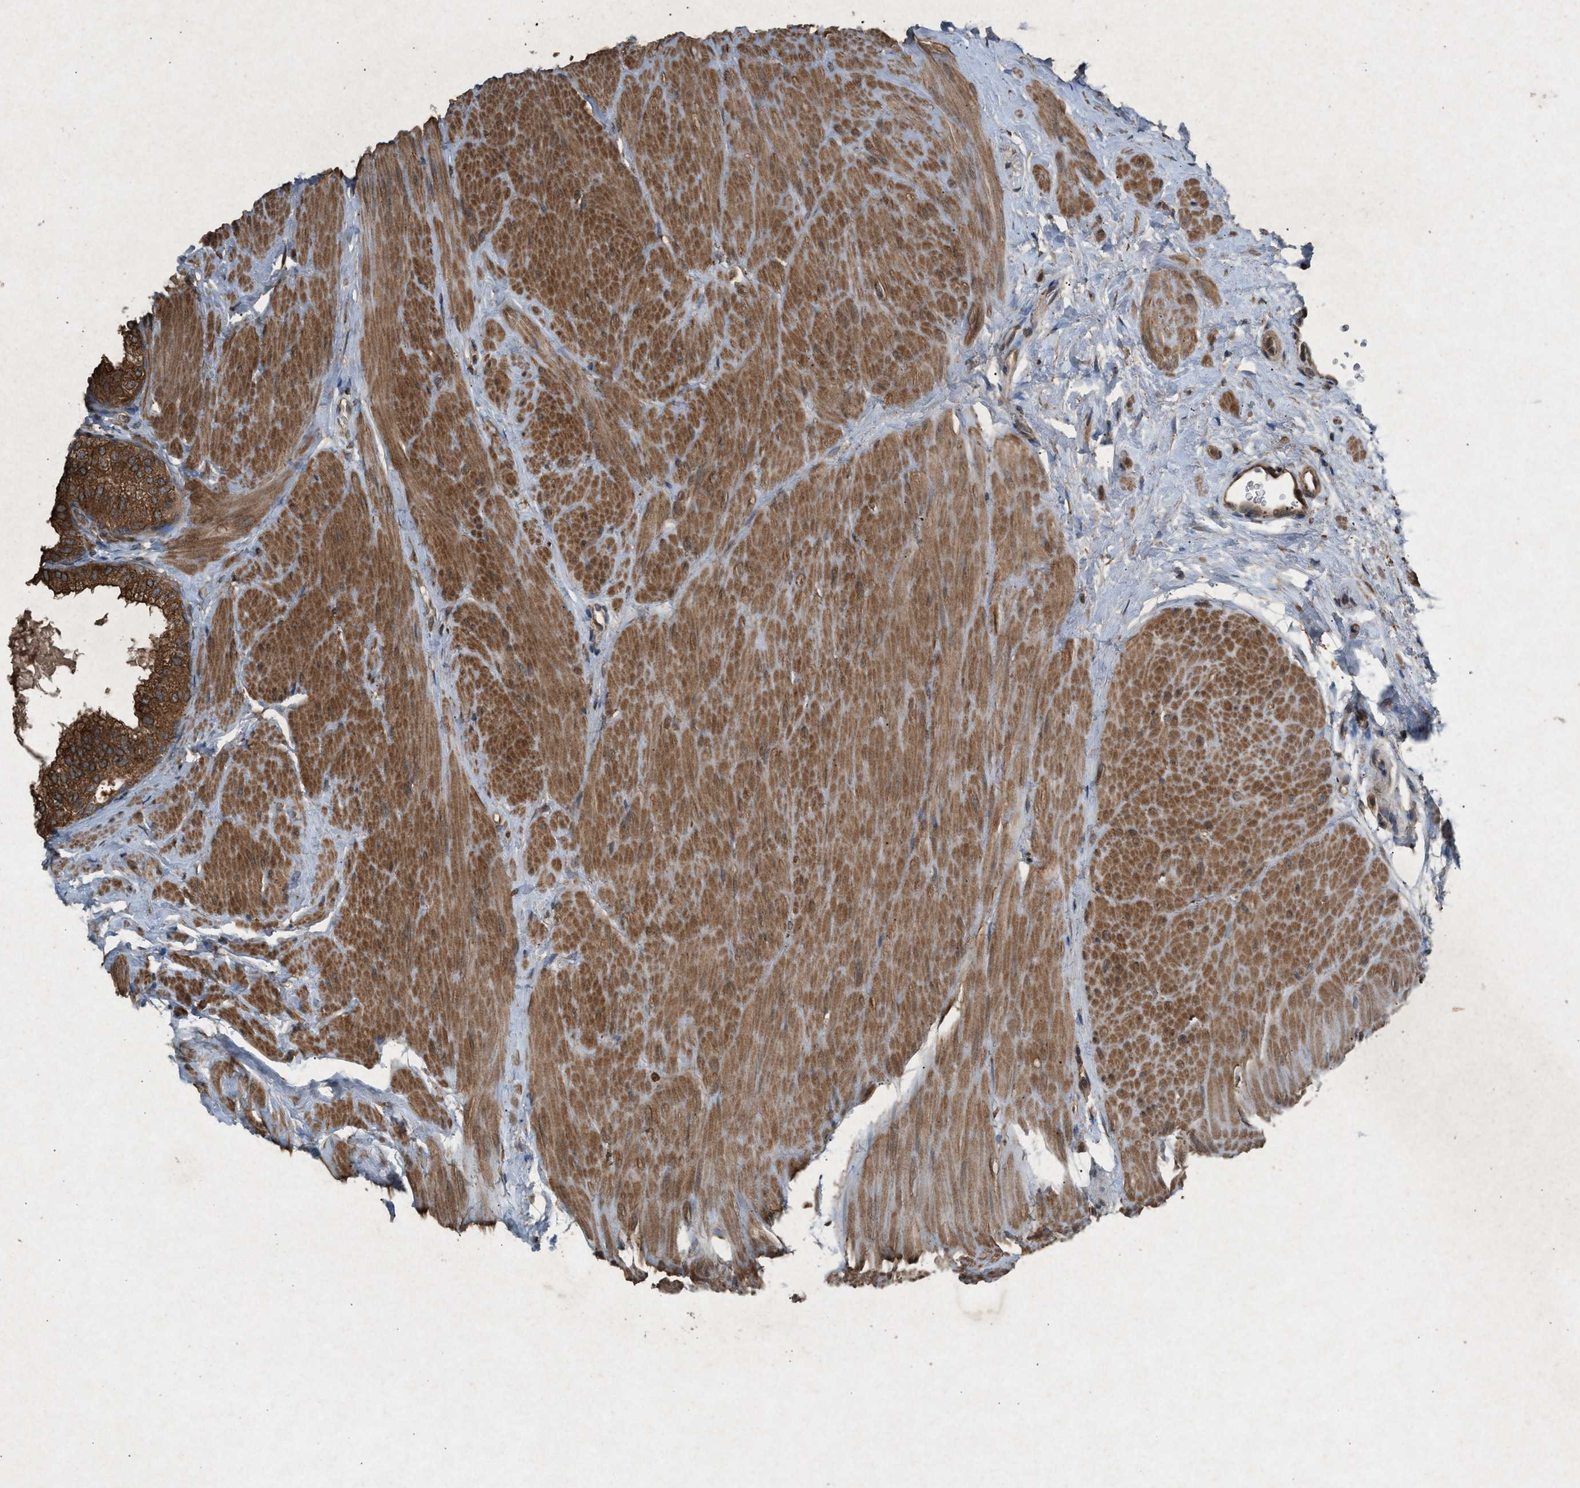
{"staining": {"intensity": "moderate", "quantity": ">75%", "location": "cytoplasmic/membranous"}, "tissue": "prostate", "cell_type": "Glandular cells", "image_type": "normal", "snomed": [{"axis": "morphology", "description": "Normal tissue, NOS"}, {"axis": "topography", "description": "Prostate"}], "caption": "Immunohistochemistry (IHC) staining of normal prostate, which displays medium levels of moderate cytoplasmic/membranous positivity in approximately >75% of glandular cells indicating moderate cytoplasmic/membranous protein expression. The staining was performed using DAB (brown) for protein detection and nuclei were counterstained in hematoxylin (blue).", "gene": "CALR", "patient": {"sex": "male", "age": 60}}